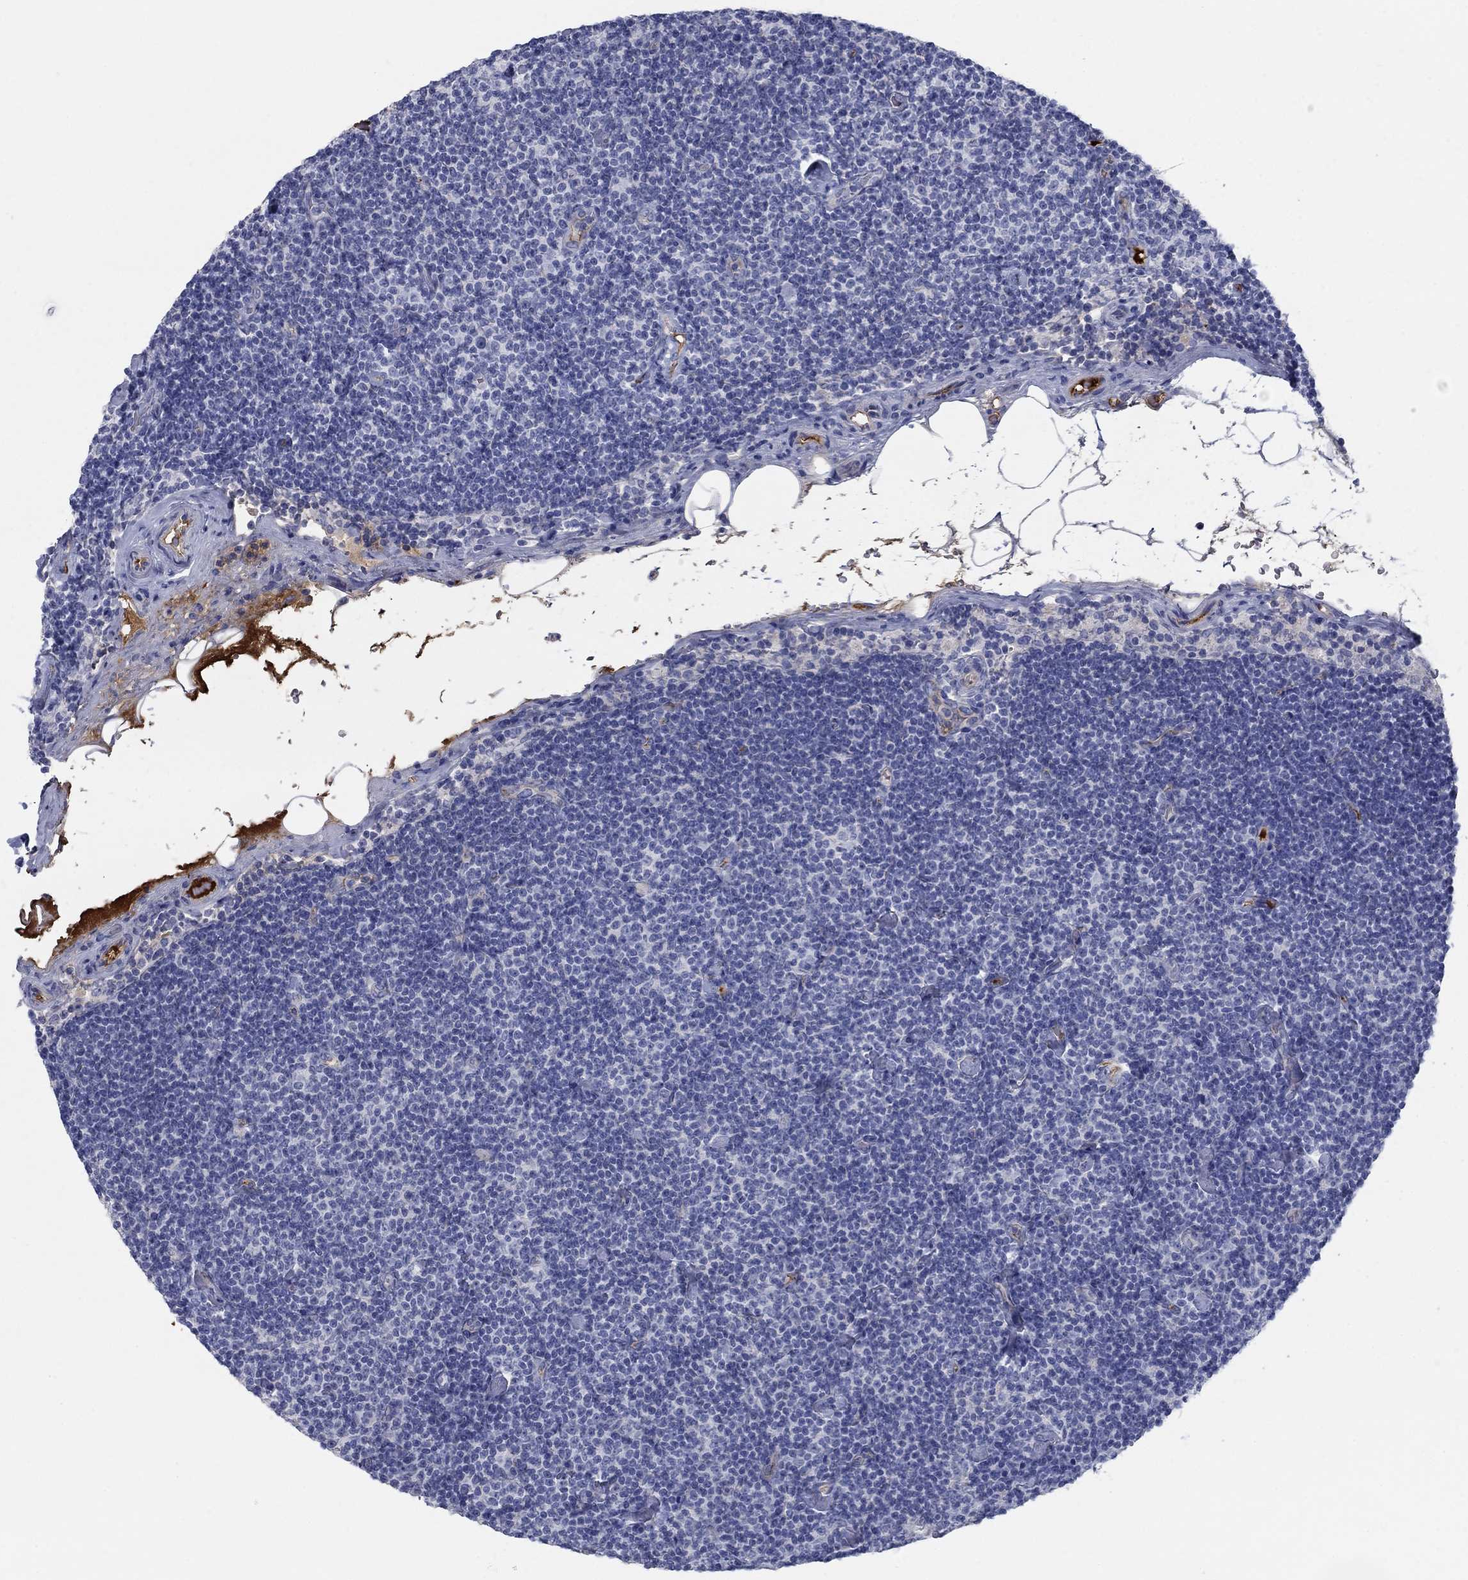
{"staining": {"intensity": "negative", "quantity": "none", "location": "none"}, "tissue": "lymphoma", "cell_type": "Tumor cells", "image_type": "cancer", "snomed": [{"axis": "morphology", "description": "Malignant lymphoma, non-Hodgkin's type, Low grade"}, {"axis": "topography", "description": "Lymph node"}], "caption": "A photomicrograph of lymphoma stained for a protein shows no brown staining in tumor cells.", "gene": "APOC3", "patient": {"sex": "male", "age": 81}}